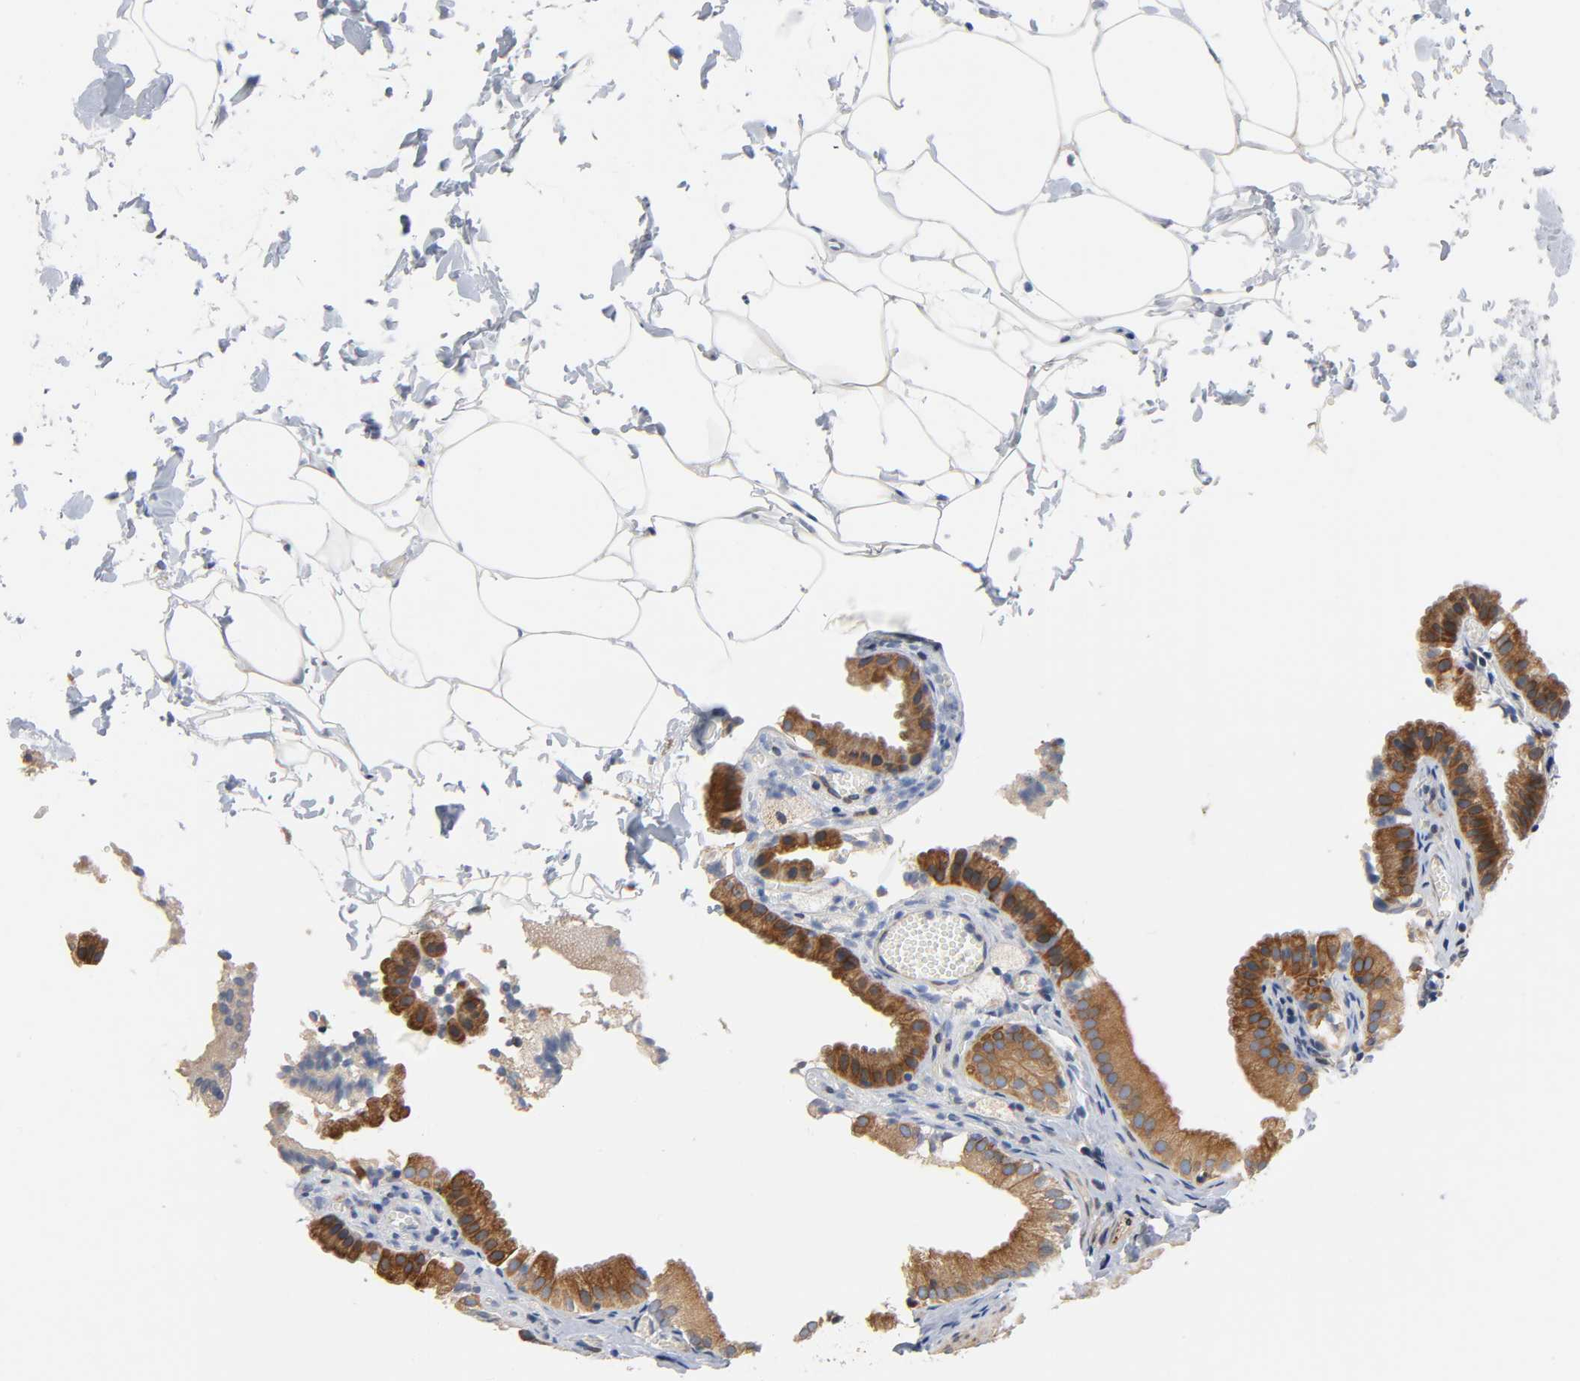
{"staining": {"intensity": "moderate", "quantity": ">75%", "location": "cytoplasmic/membranous"}, "tissue": "gallbladder", "cell_type": "Glandular cells", "image_type": "normal", "snomed": [{"axis": "morphology", "description": "Normal tissue, NOS"}, {"axis": "topography", "description": "Gallbladder"}], "caption": "Immunohistochemistry (DAB) staining of benign human gallbladder reveals moderate cytoplasmic/membranous protein staining in about >75% of glandular cells.", "gene": "ASB6", "patient": {"sex": "female", "age": 24}}